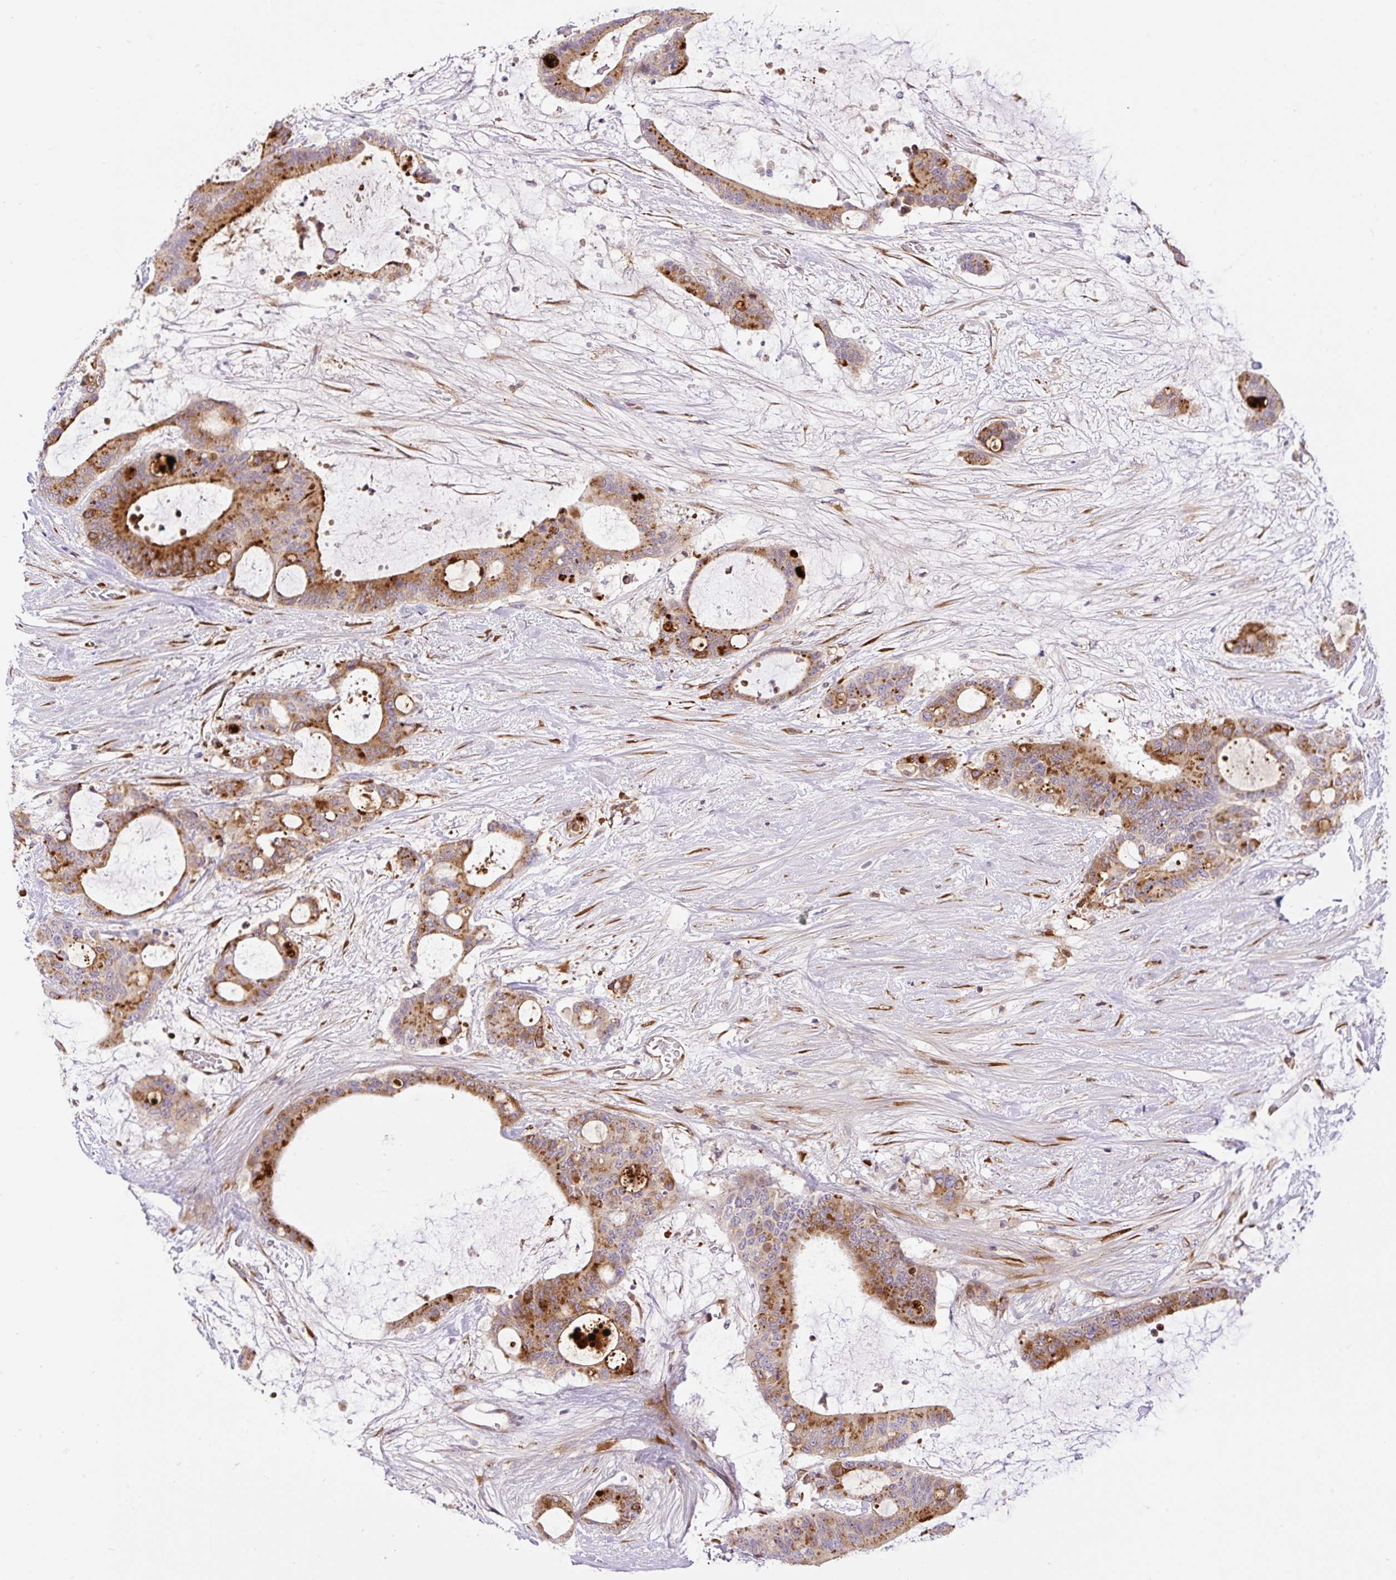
{"staining": {"intensity": "moderate", "quantity": ">75%", "location": "cytoplasmic/membranous"}, "tissue": "liver cancer", "cell_type": "Tumor cells", "image_type": "cancer", "snomed": [{"axis": "morphology", "description": "Normal tissue, NOS"}, {"axis": "morphology", "description": "Cholangiocarcinoma"}, {"axis": "topography", "description": "Liver"}, {"axis": "topography", "description": "Peripheral nerve tissue"}], "caption": "Protein staining by immunohistochemistry (IHC) shows moderate cytoplasmic/membranous expression in approximately >75% of tumor cells in liver cholangiocarcinoma. Using DAB (brown) and hematoxylin (blue) stains, captured at high magnification using brightfield microscopy.", "gene": "RAB30", "patient": {"sex": "female", "age": 73}}